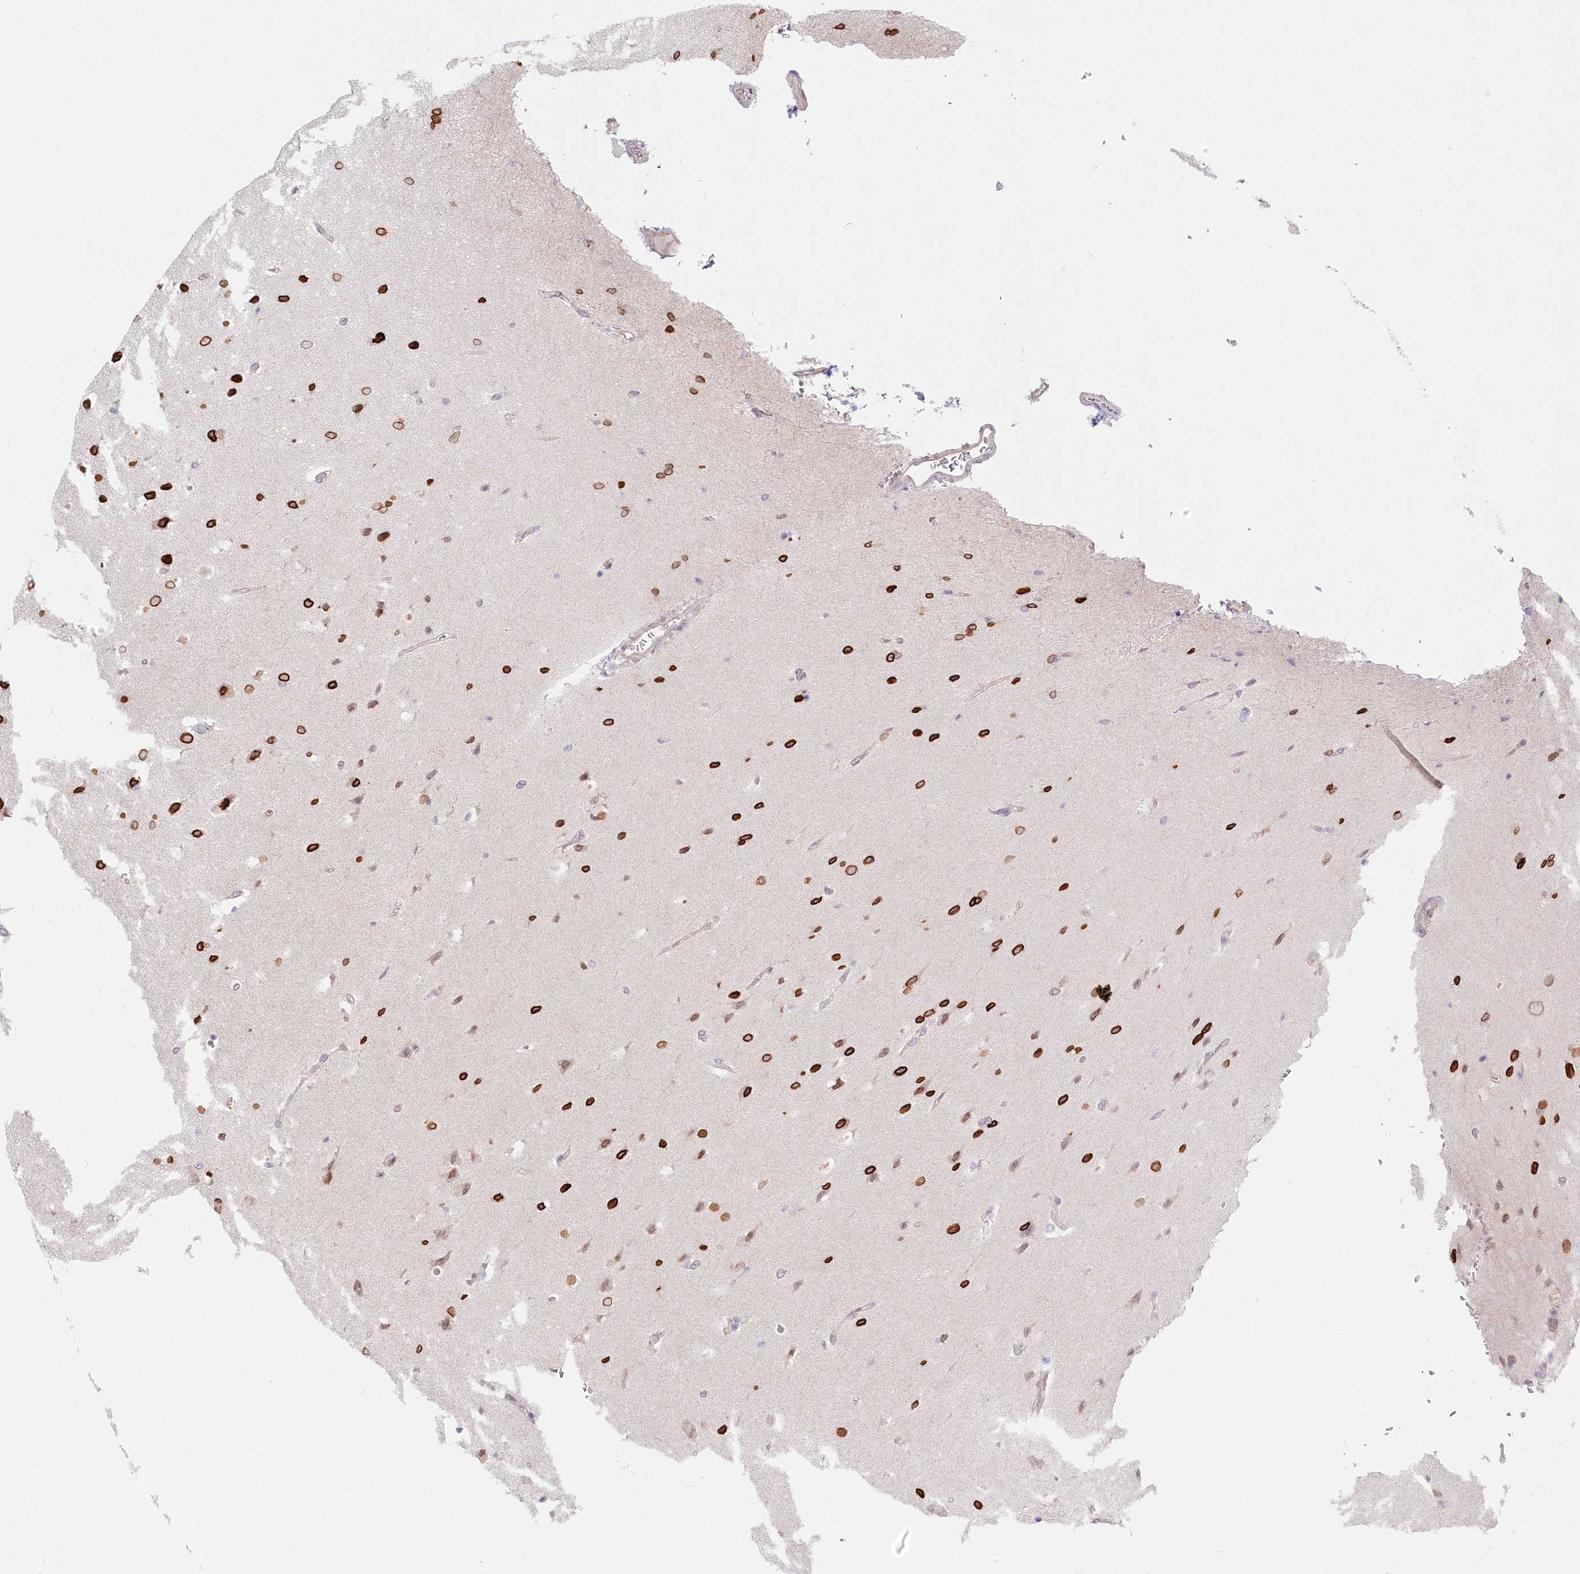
{"staining": {"intensity": "moderate", "quantity": ">75%", "location": "cytoplasmic/membranous,nuclear"}, "tissue": "glioma", "cell_type": "Tumor cells", "image_type": "cancer", "snomed": [{"axis": "morphology", "description": "Glioma, malignant, Low grade"}, {"axis": "topography", "description": "Brain"}], "caption": "A medium amount of moderate cytoplasmic/membranous and nuclear staining is seen in approximately >75% of tumor cells in glioma tissue. (DAB (3,3'-diaminobenzidine) IHC with brightfield microscopy, high magnification).", "gene": "SPINK13", "patient": {"sex": "female", "age": 37}}